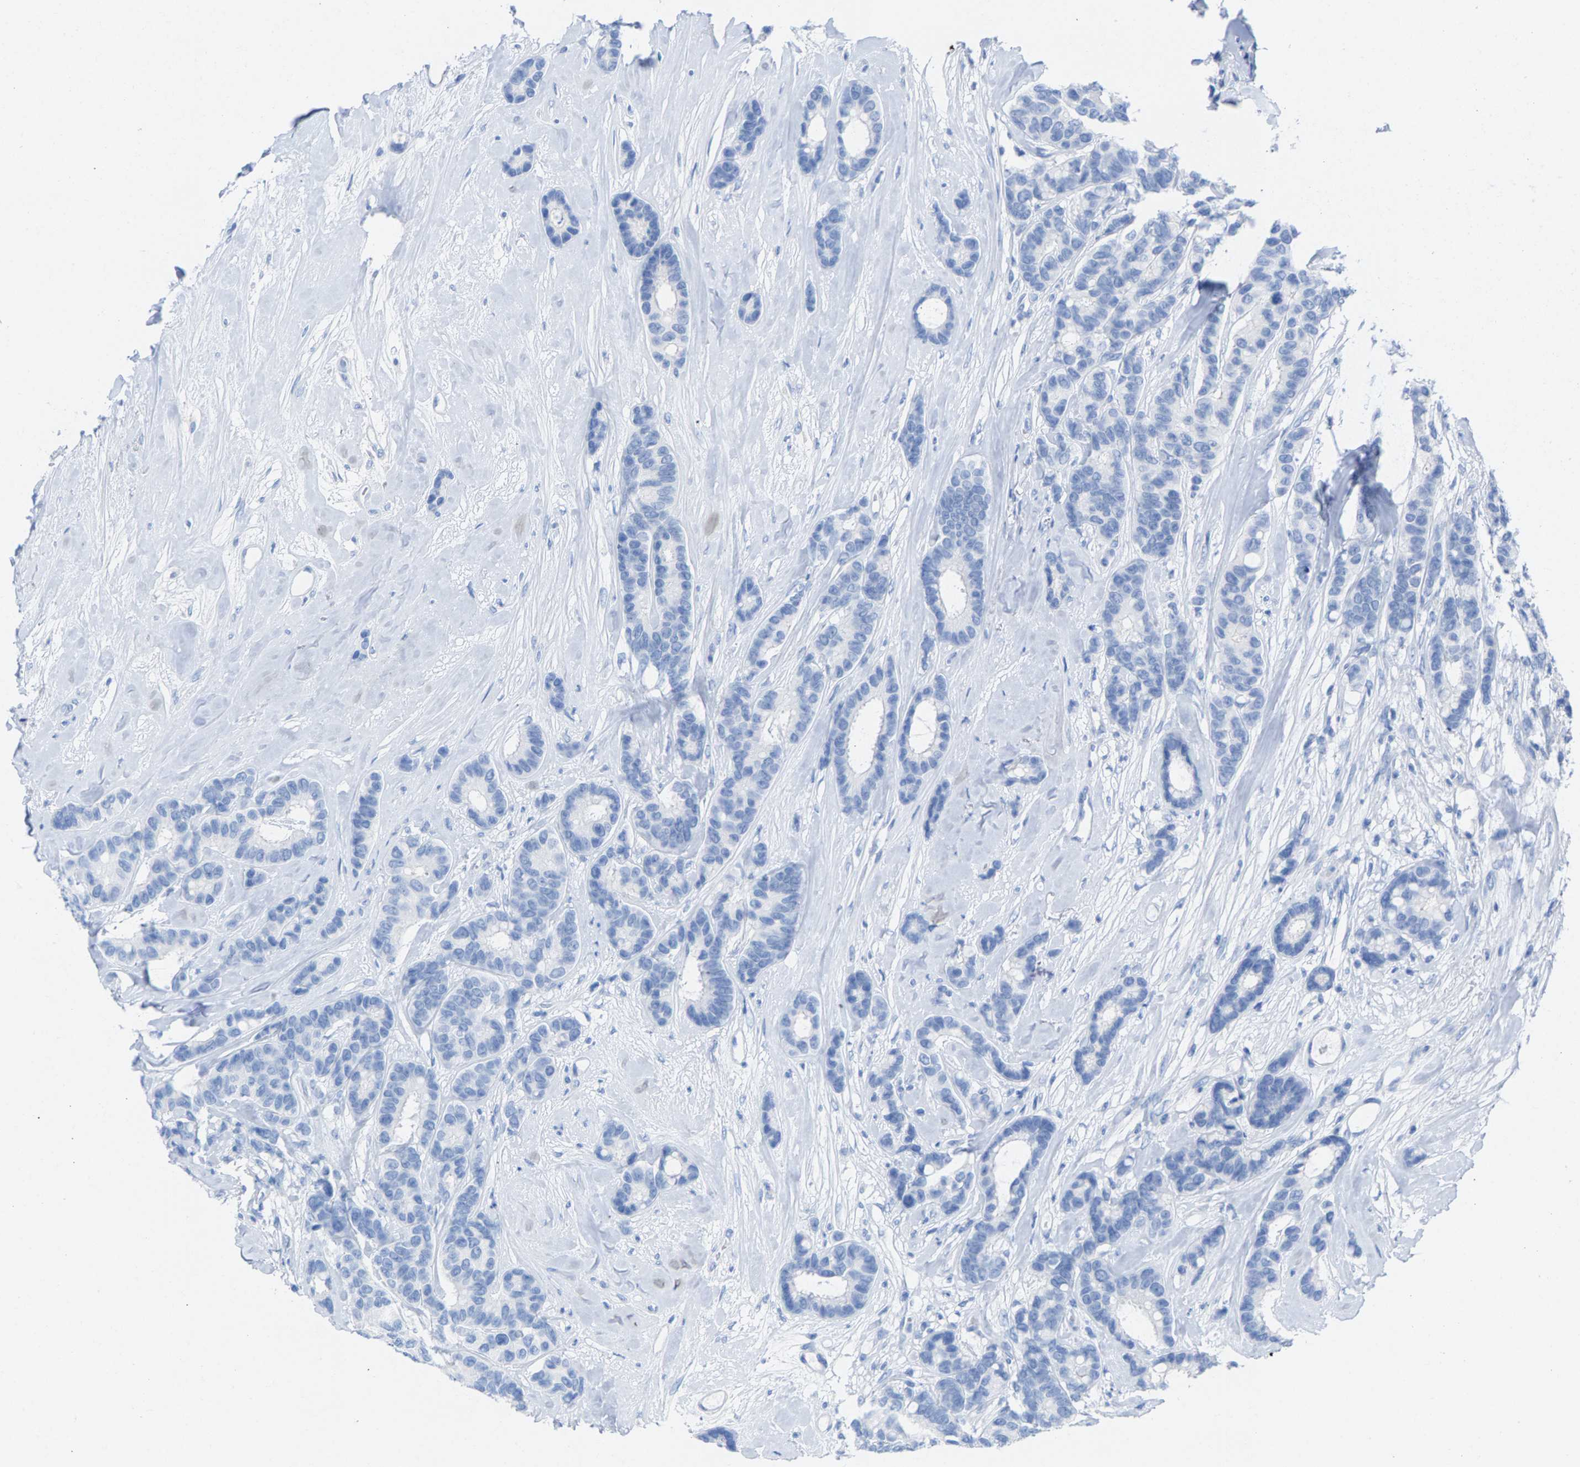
{"staining": {"intensity": "negative", "quantity": "none", "location": "none"}, "tissue": "breast cancer", "cell_type": "Tumor cells", "image_type": "cancer", "snomed": [{"axis": "morphology", "description": "Duct carcinoma"}, {"axis": "topography", "description": "Breast"}], "caption": "Image shows no significant protein staining in tumor cells of breast cancer (intraductal carcinoma).", "gene": "CPA1", "patient": {"sex": "female", "age": 87}}